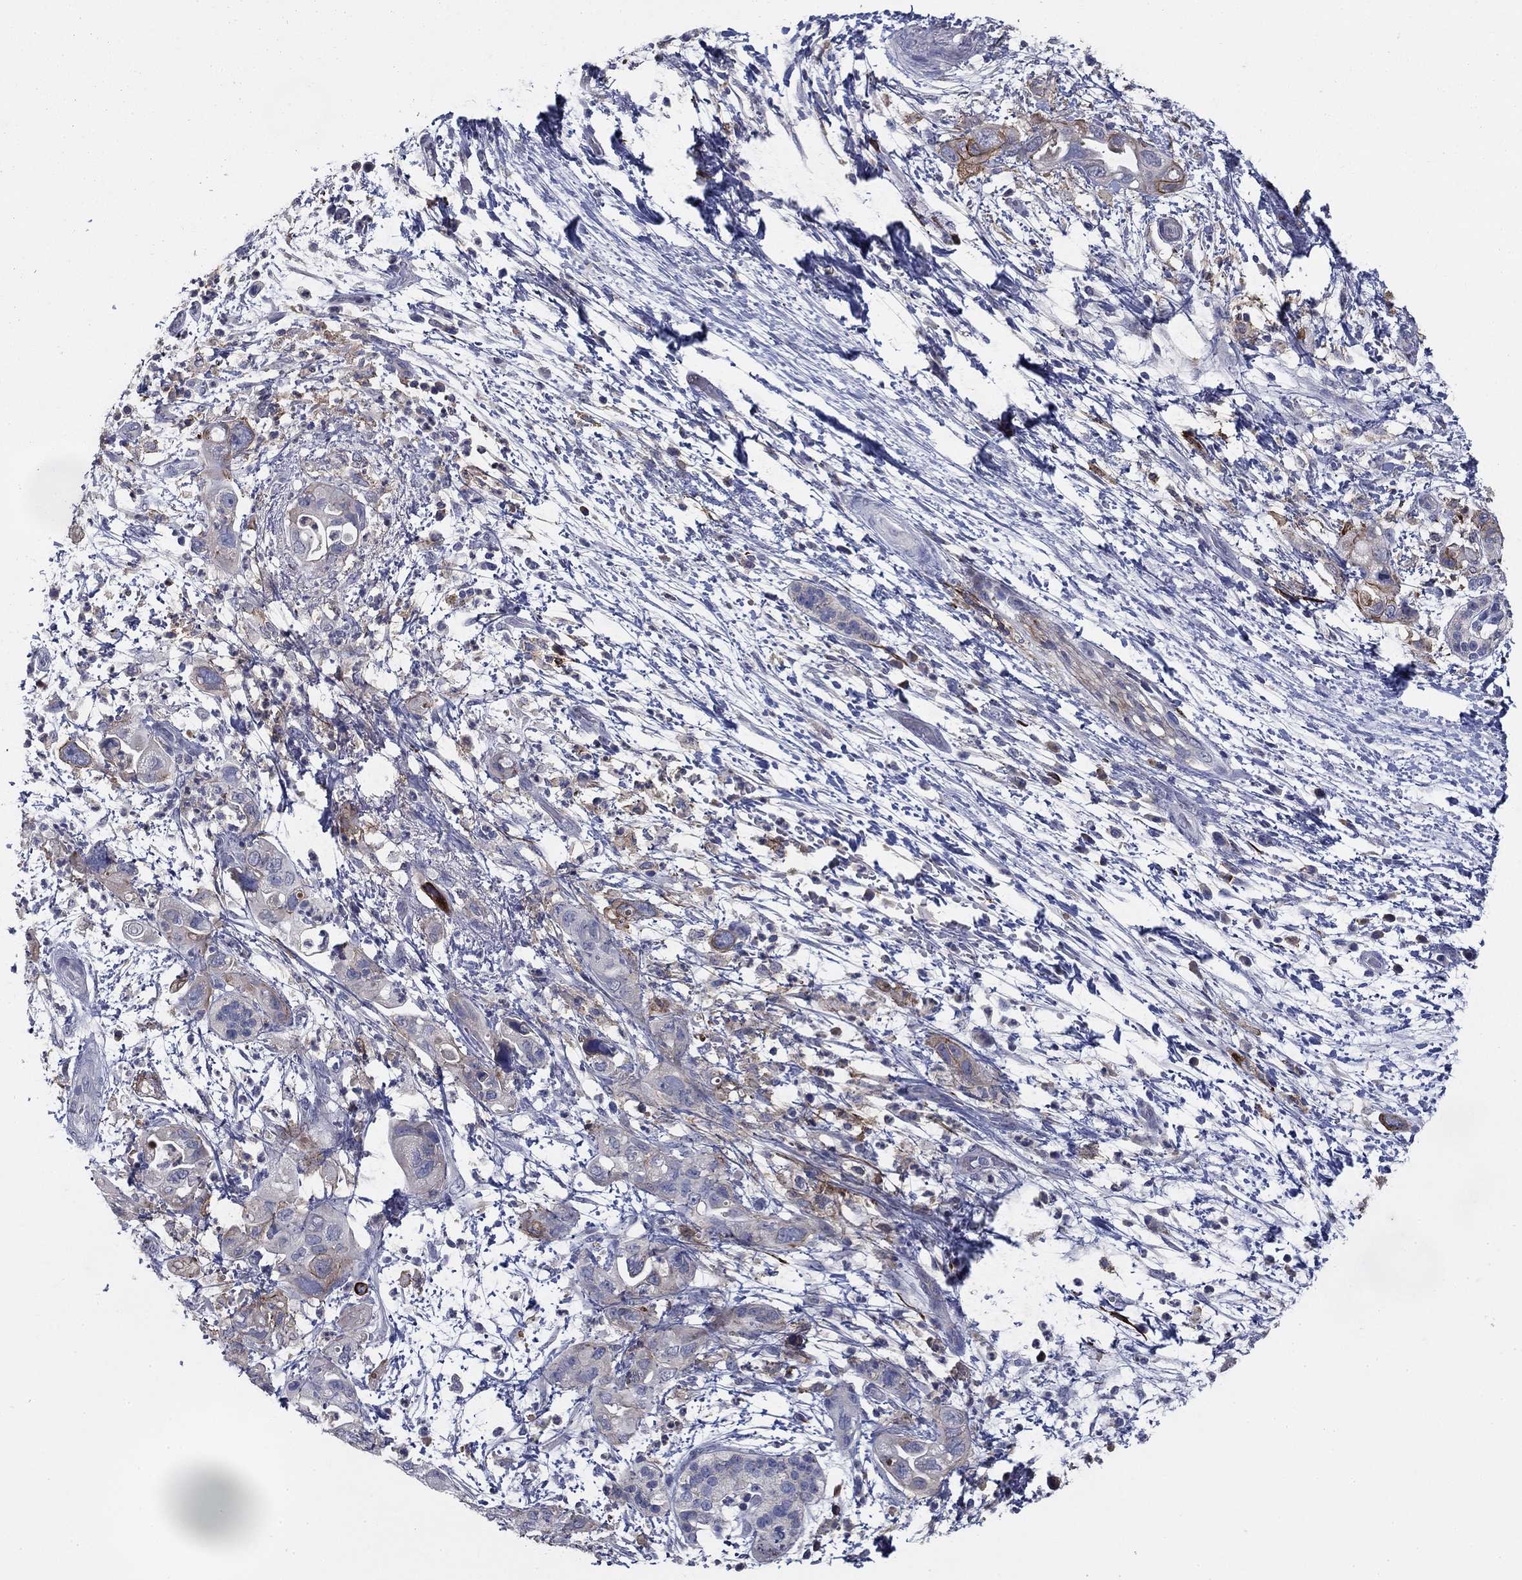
{"staining": {"intensity": "moderate", "quantity": "<25%", "location": "cytoplasmic/membranous"}, "tissue": "pancreatic cancer", "cell_type": "Tumor cells", "image_type": "cancer", "snomed": [{"axis": "morphology", "description": "Adenocarcinoma, NOS"}, {"axis": "topography", "description": "Pancreas"}], "caption": "Protein expression analysis of human pancreatic cancer reveals moderate cytoplasmic/membranous expression in approximately <25% of tumor cells. (IHC, brightfield microscopy, high magnification).", "gene": "CD274", "patient": {"sex": "female", "age": 72}}